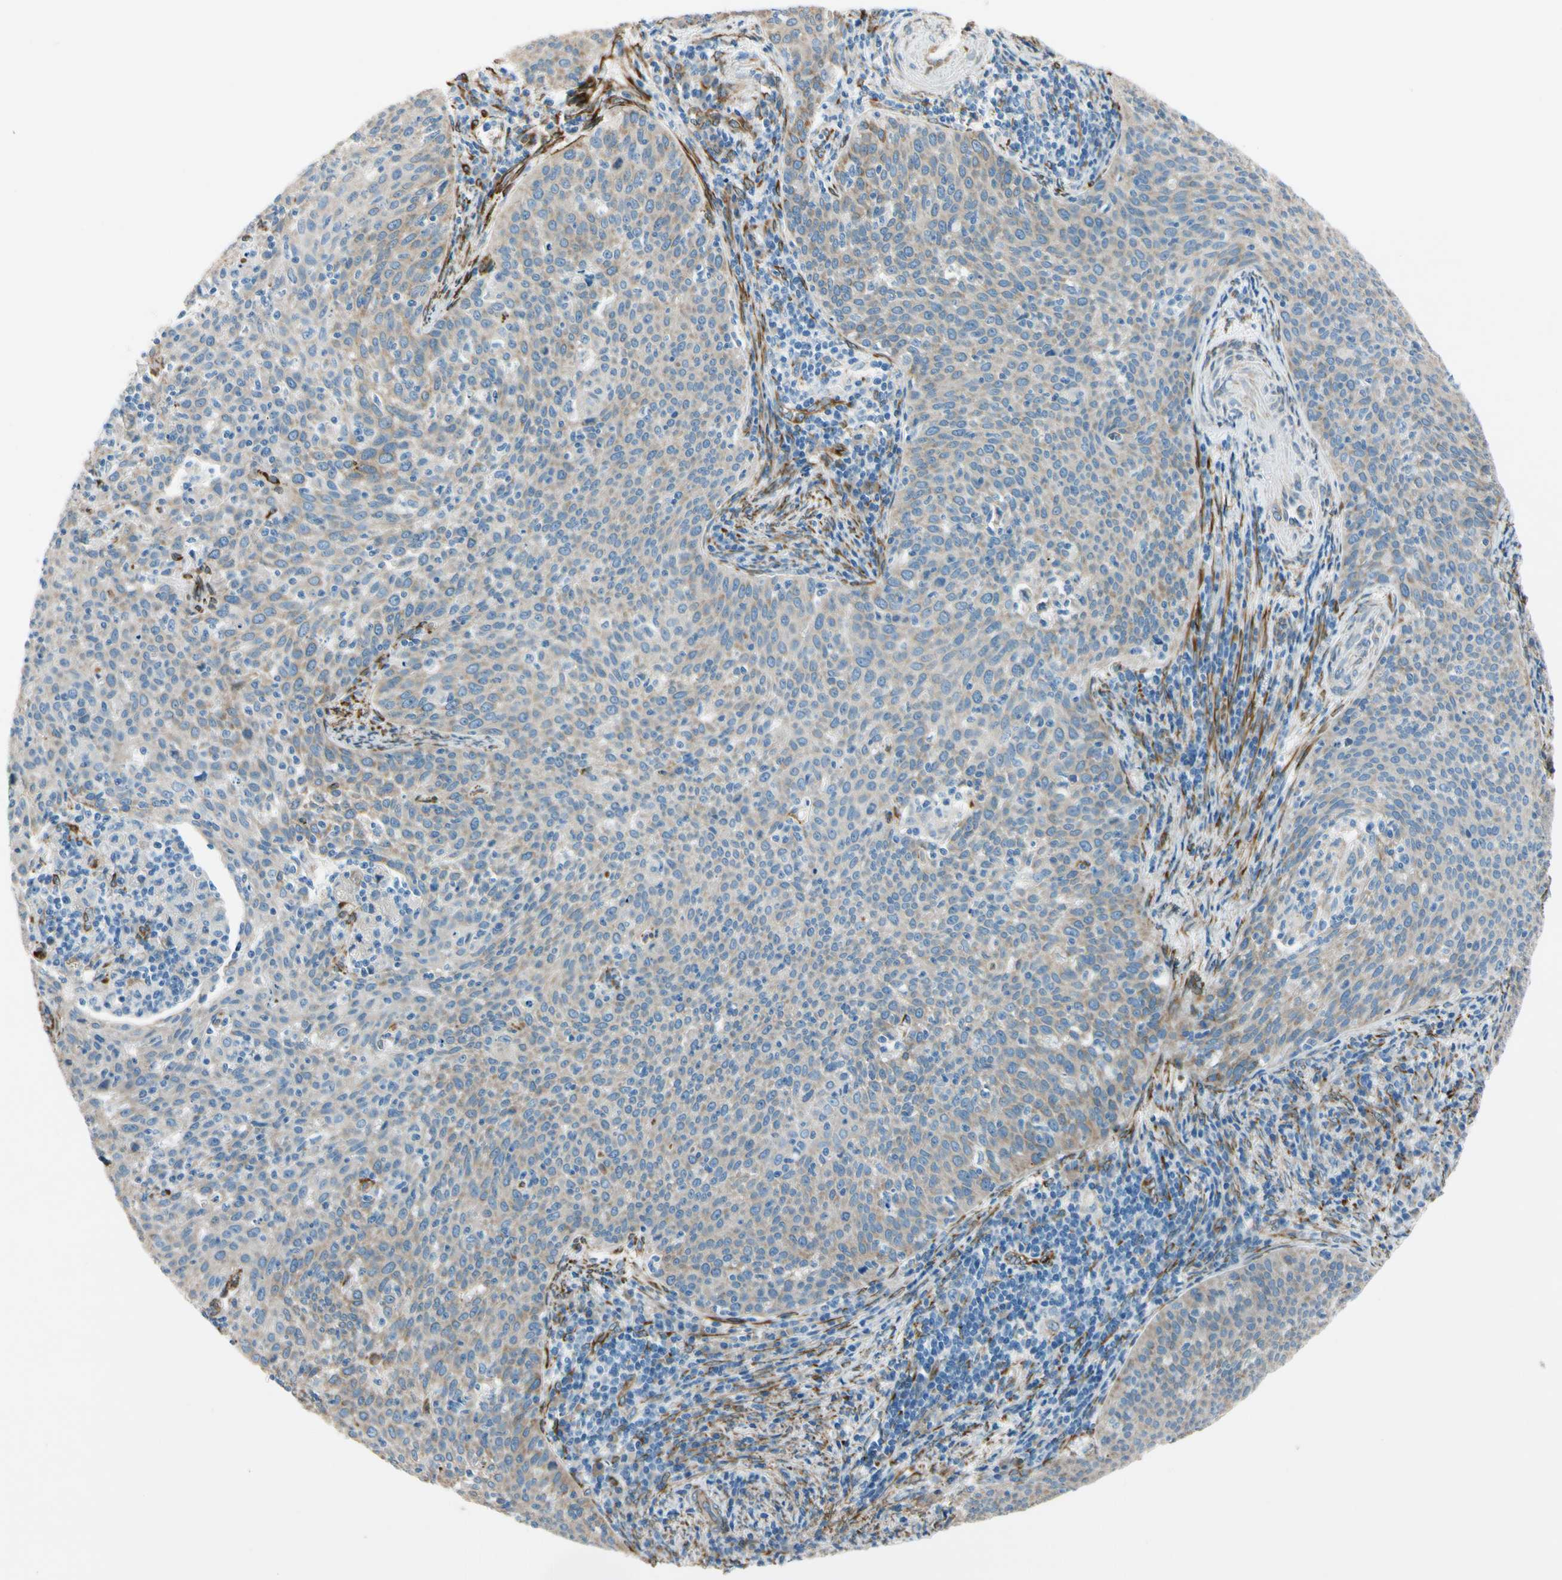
{"staining": {"intensity": "weak", "quantity": ">75%", "location": "cytoplasmic/membranous"}, "tissue": "cervical cancer", "cell_type": "Tumor cells", "image_type": "cancer", "snomed": [{"axis": "morphology", "description": "Squamous cell carcinoma, NOS"}, {"axis": "topography", "description": "Cervix"}], "caption": "Immunohistochemical staining of human cervical cancer exhibits low levels of weak cytoplasmic/membranous protein staining in approximately >75% of tumor cells.", "gene": "FKBP7", "patient": {"sex": "female", "age": 38}}